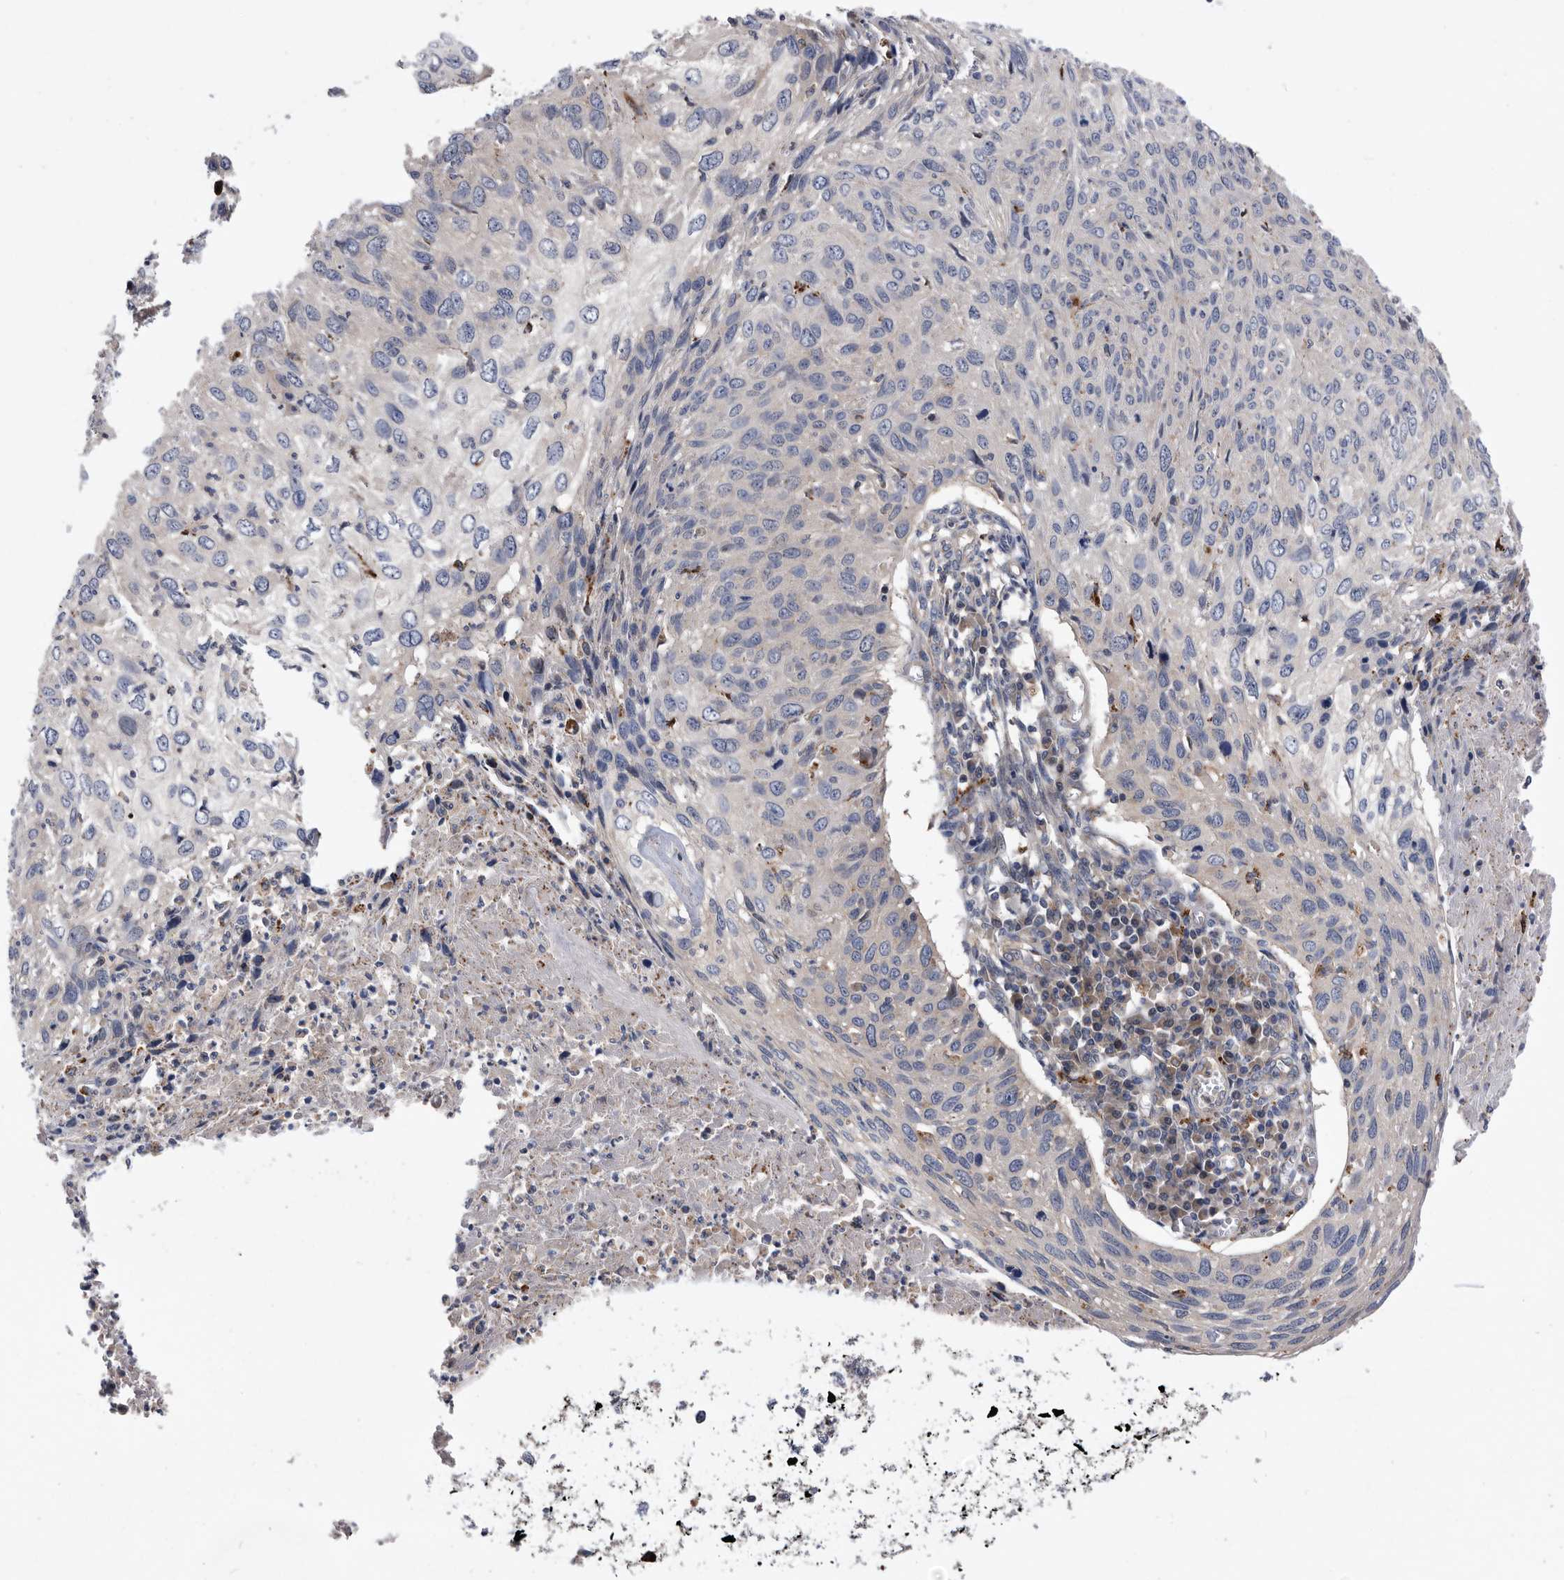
{"staining": {"intensity": "negative", "quantity": "none", "location": "none"}, "tissue": "cervical cancer", "cell_type": "Tumor cells", "image_type": "cancer", "snomed": [{"axis": "morphology", "description": "Squamous cell carcinoma, NOS"}, {"axis": "topography", "description": "Cervix"}], "caption": "DAB (3,3'-diaminobenzidine) immunohistochemical staining of human cervical cancer displays no significant staining in tumor cells.", "gene": "BAIAP3", "patient": {"sex": "female", "age": 51}}